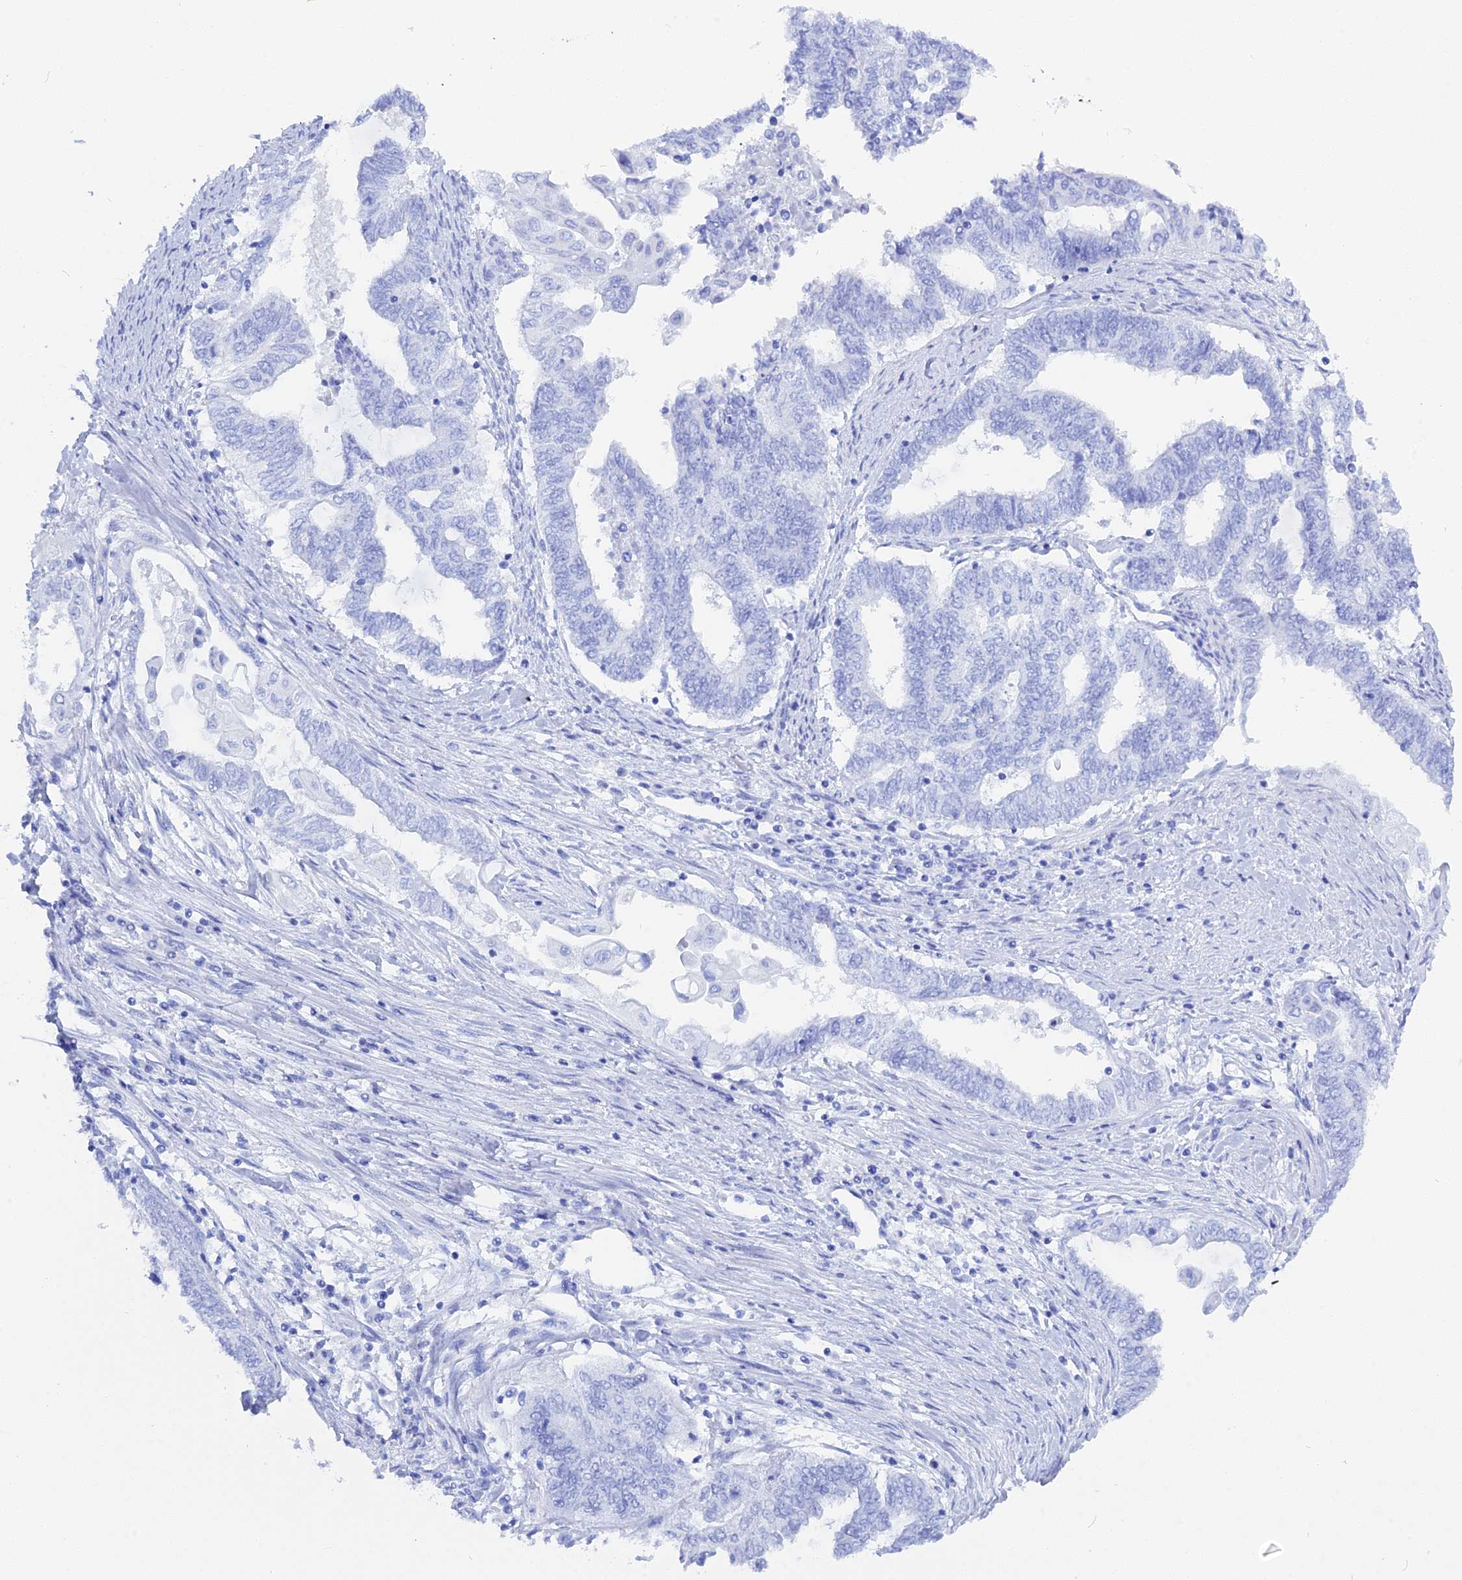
{"staining": {"intensity": "negative", "quantity": "none", "location": "none"}, "tissue": "endometrial cancer", "cell_type": "Tumor cells", "image_type": "cancer", "snomed": [{"axis": "morphology", "description": "Adenocarcinoma, NOS"}, {"axis": "topography", "description": "Uterus"}, {"axis": "topography", "description": "Endometrium"}], "caption": "This is a photomicrograph of immunohistochemistry (IHC) staining of endometrial cancer (adenocarcinoma), which shows no staining in tumor cells.", "gene": "ADGRA1", "patient": {"sex": "female", "age": 70}}